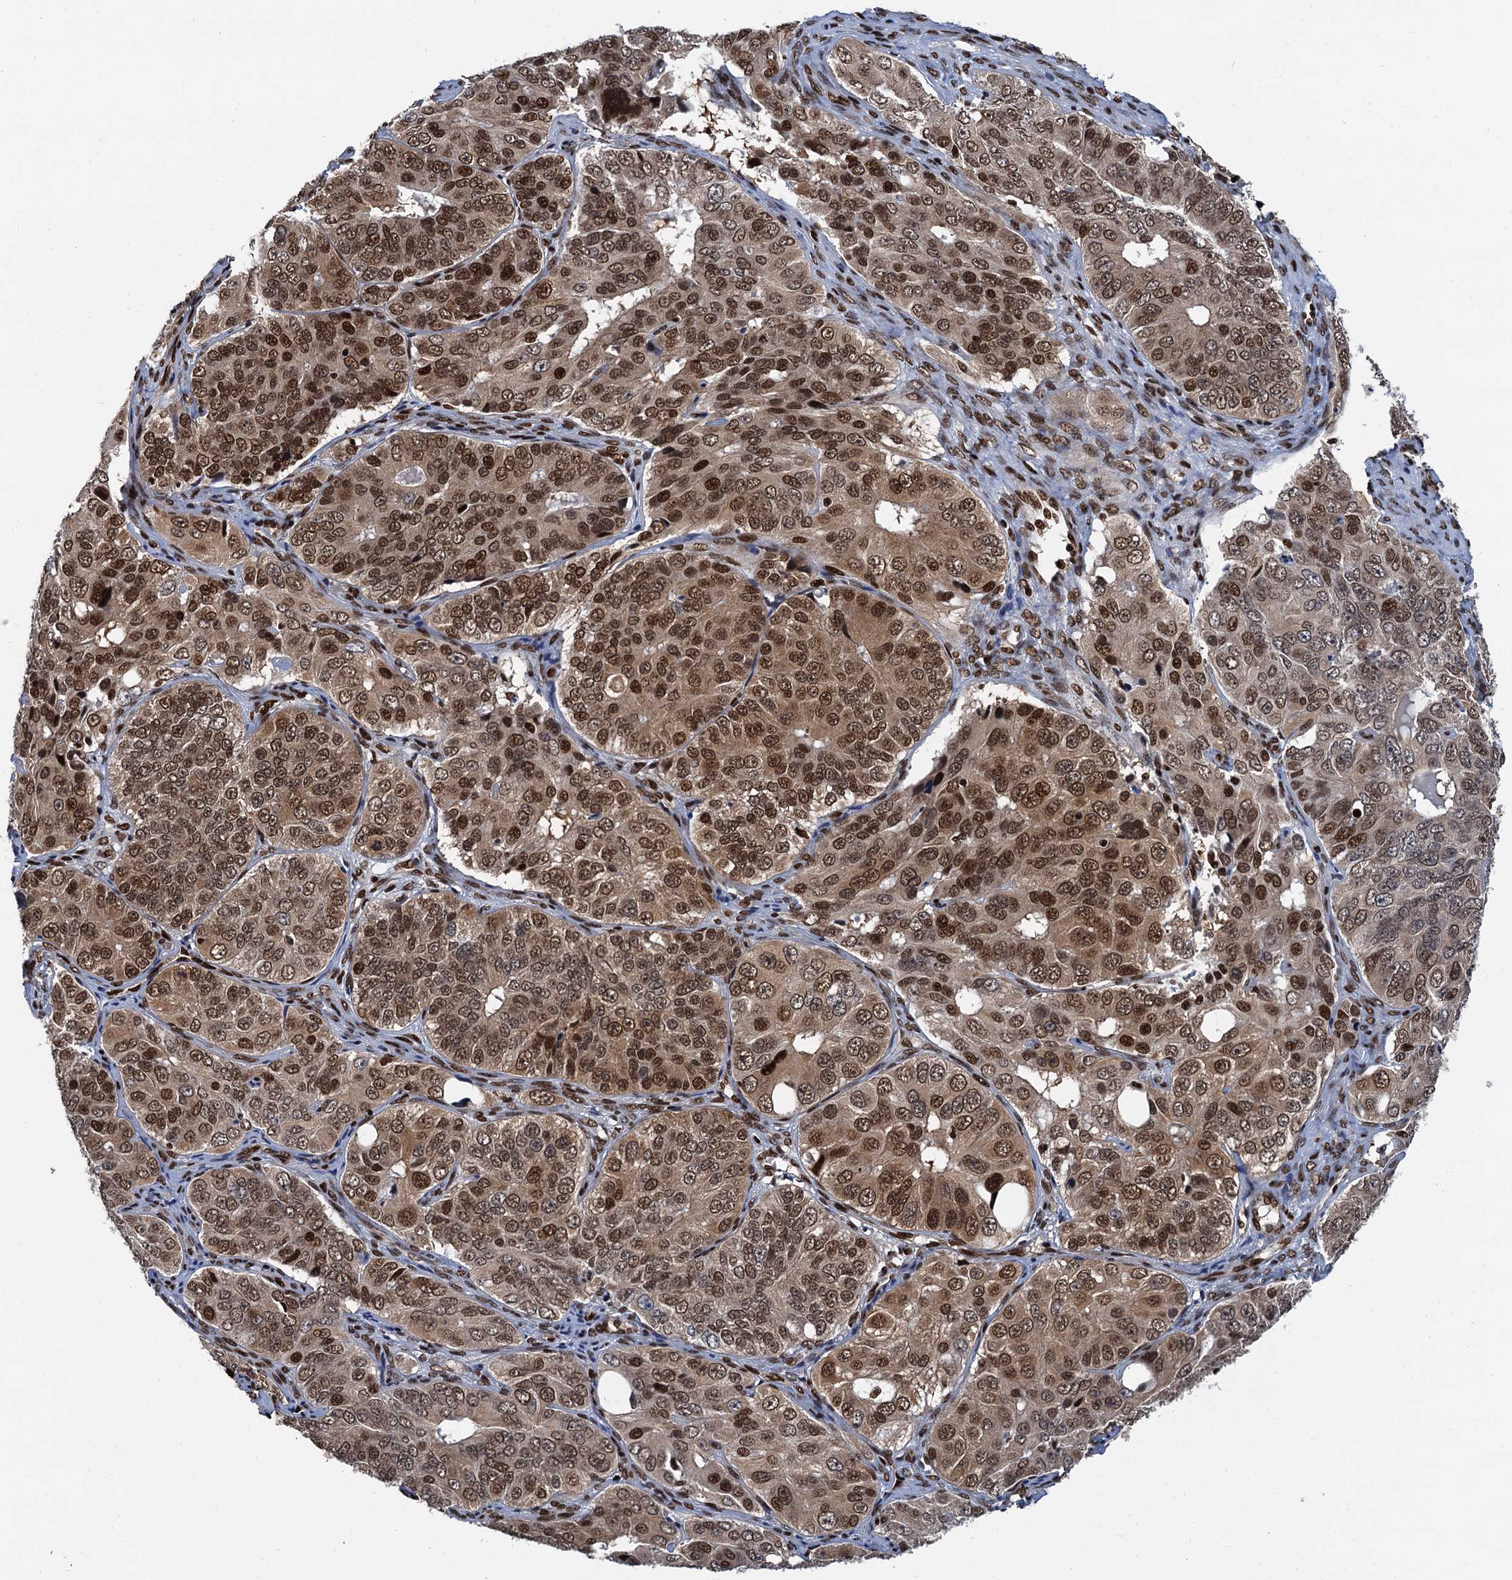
{"staining": {"intensity": "moderate", "quantity": ">75%", "location": "cytoplasmic/membranous,nuclear"}, "tissue": "ovarian cancer", "cell_type": "Tumor cells", "image_type": "cancer", "snomed": [{"axis": "morphology", "description": "Carcinoma, endometroid"}, {"axis": "topography", "description": "Ovary"}], "caption": "Immunohistochemical staining of ovarian endometroid carcinoma reveals medium levels of moderate cytoplasmic/membranous and nuclear staining in approximately >75% of tumor cells.", "gene": "PPP4R1", "patient": {"sex": "female", "age": 51}}